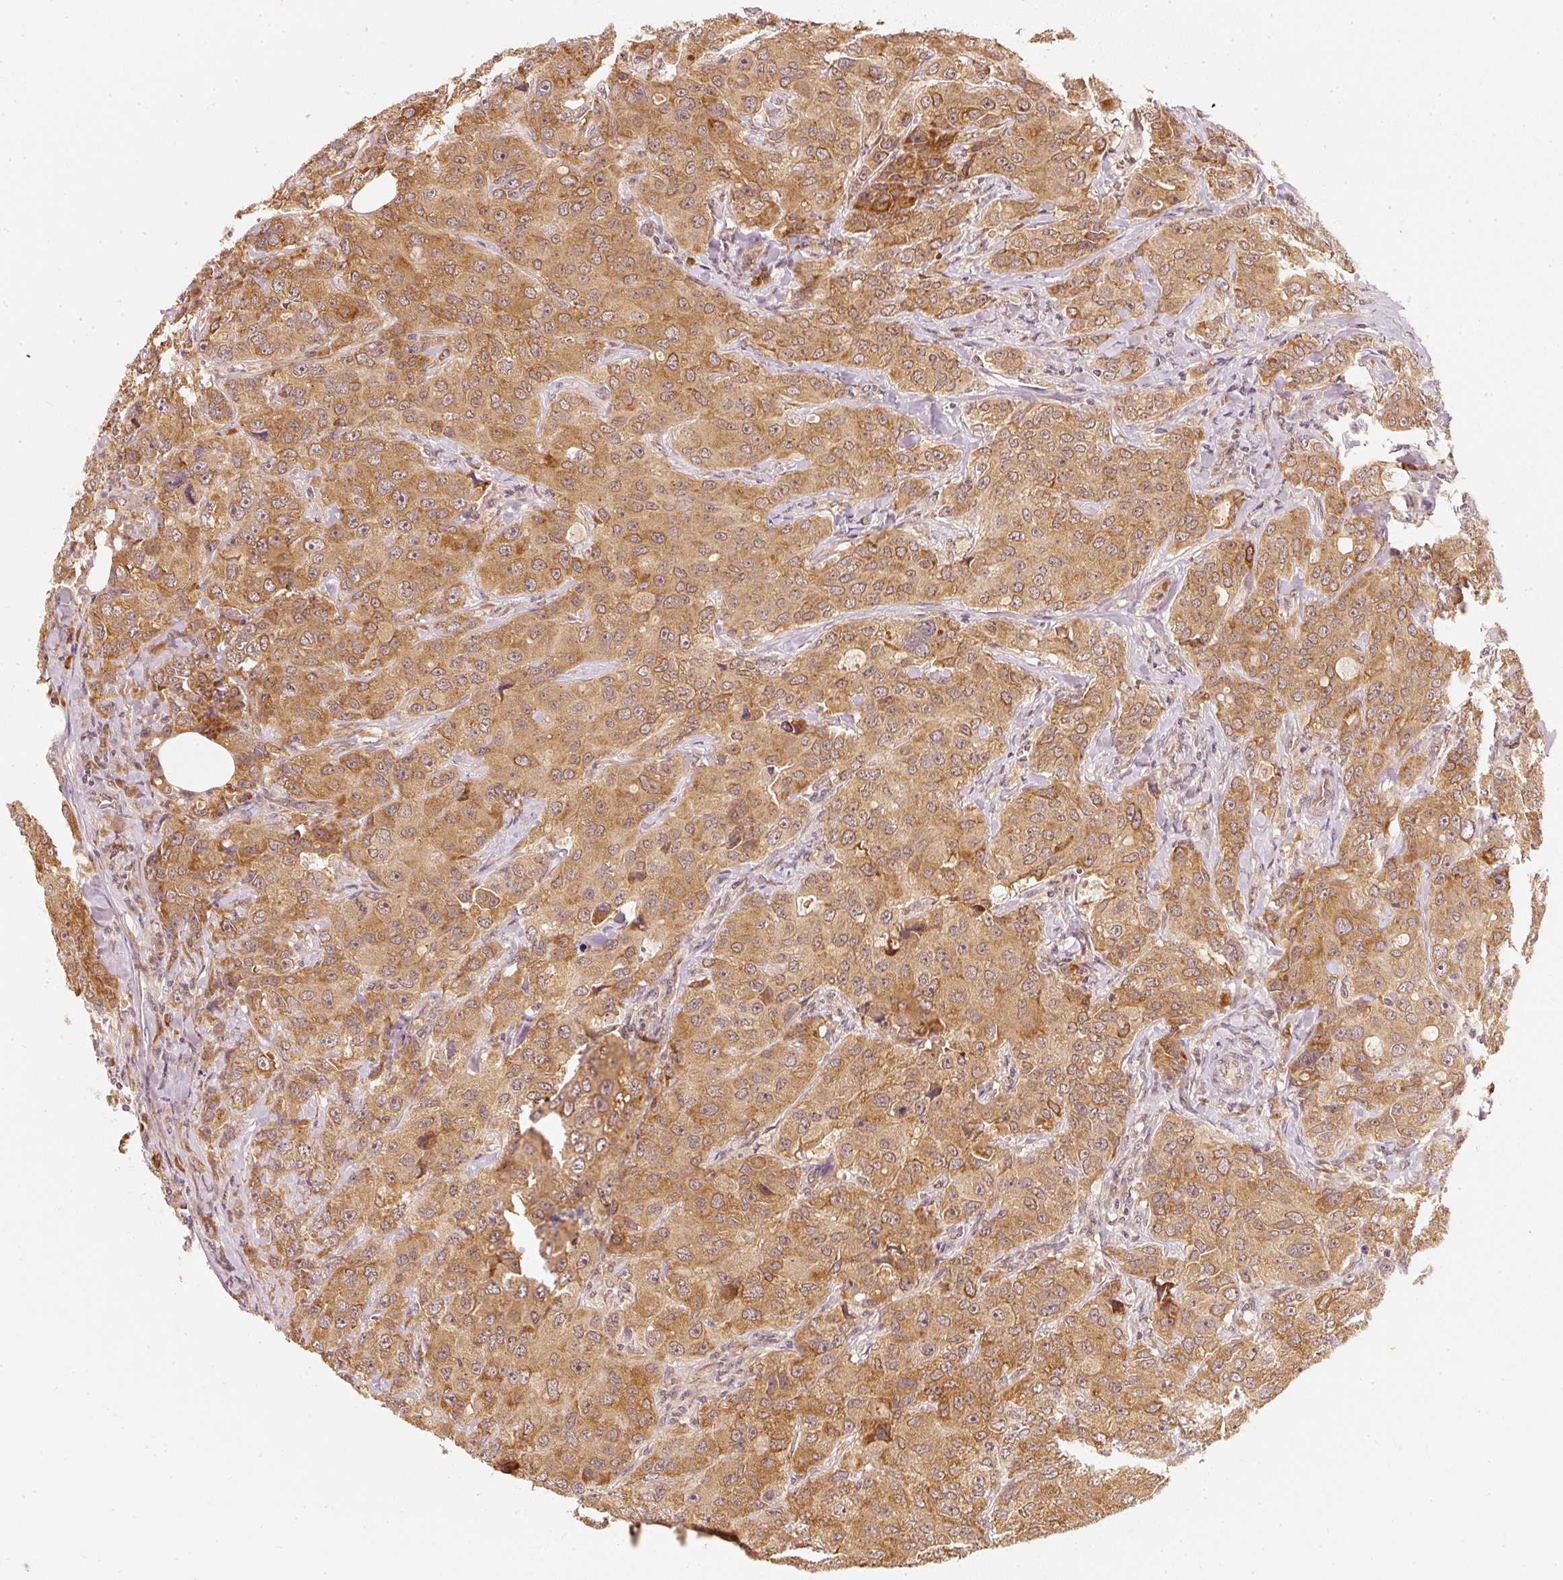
{"staining": {"intensity": "moderate", "quantity": ">75%", "location": "cytoplasmic/membranous"}, "tissue": "breast cancer", "cell_type": "Tumor cells", "image_type": "cancer", "snomed": [{"axis": "morphology", "description": "Duct carcinoma"}, {"axis": "topography", "description": "Breast"}], "caption": "IHC (DAB) staining of human breast cancer (intraductal carcinoma) demonstrates moderate cytoplasmic/membranous protein expression in approximately >75% of tumor cells. (brown staining indicates protein expression, while blue staining denotes nuclei).", "gene": "EEF1A2", "patient": {"sex": "female", "age": 43}}